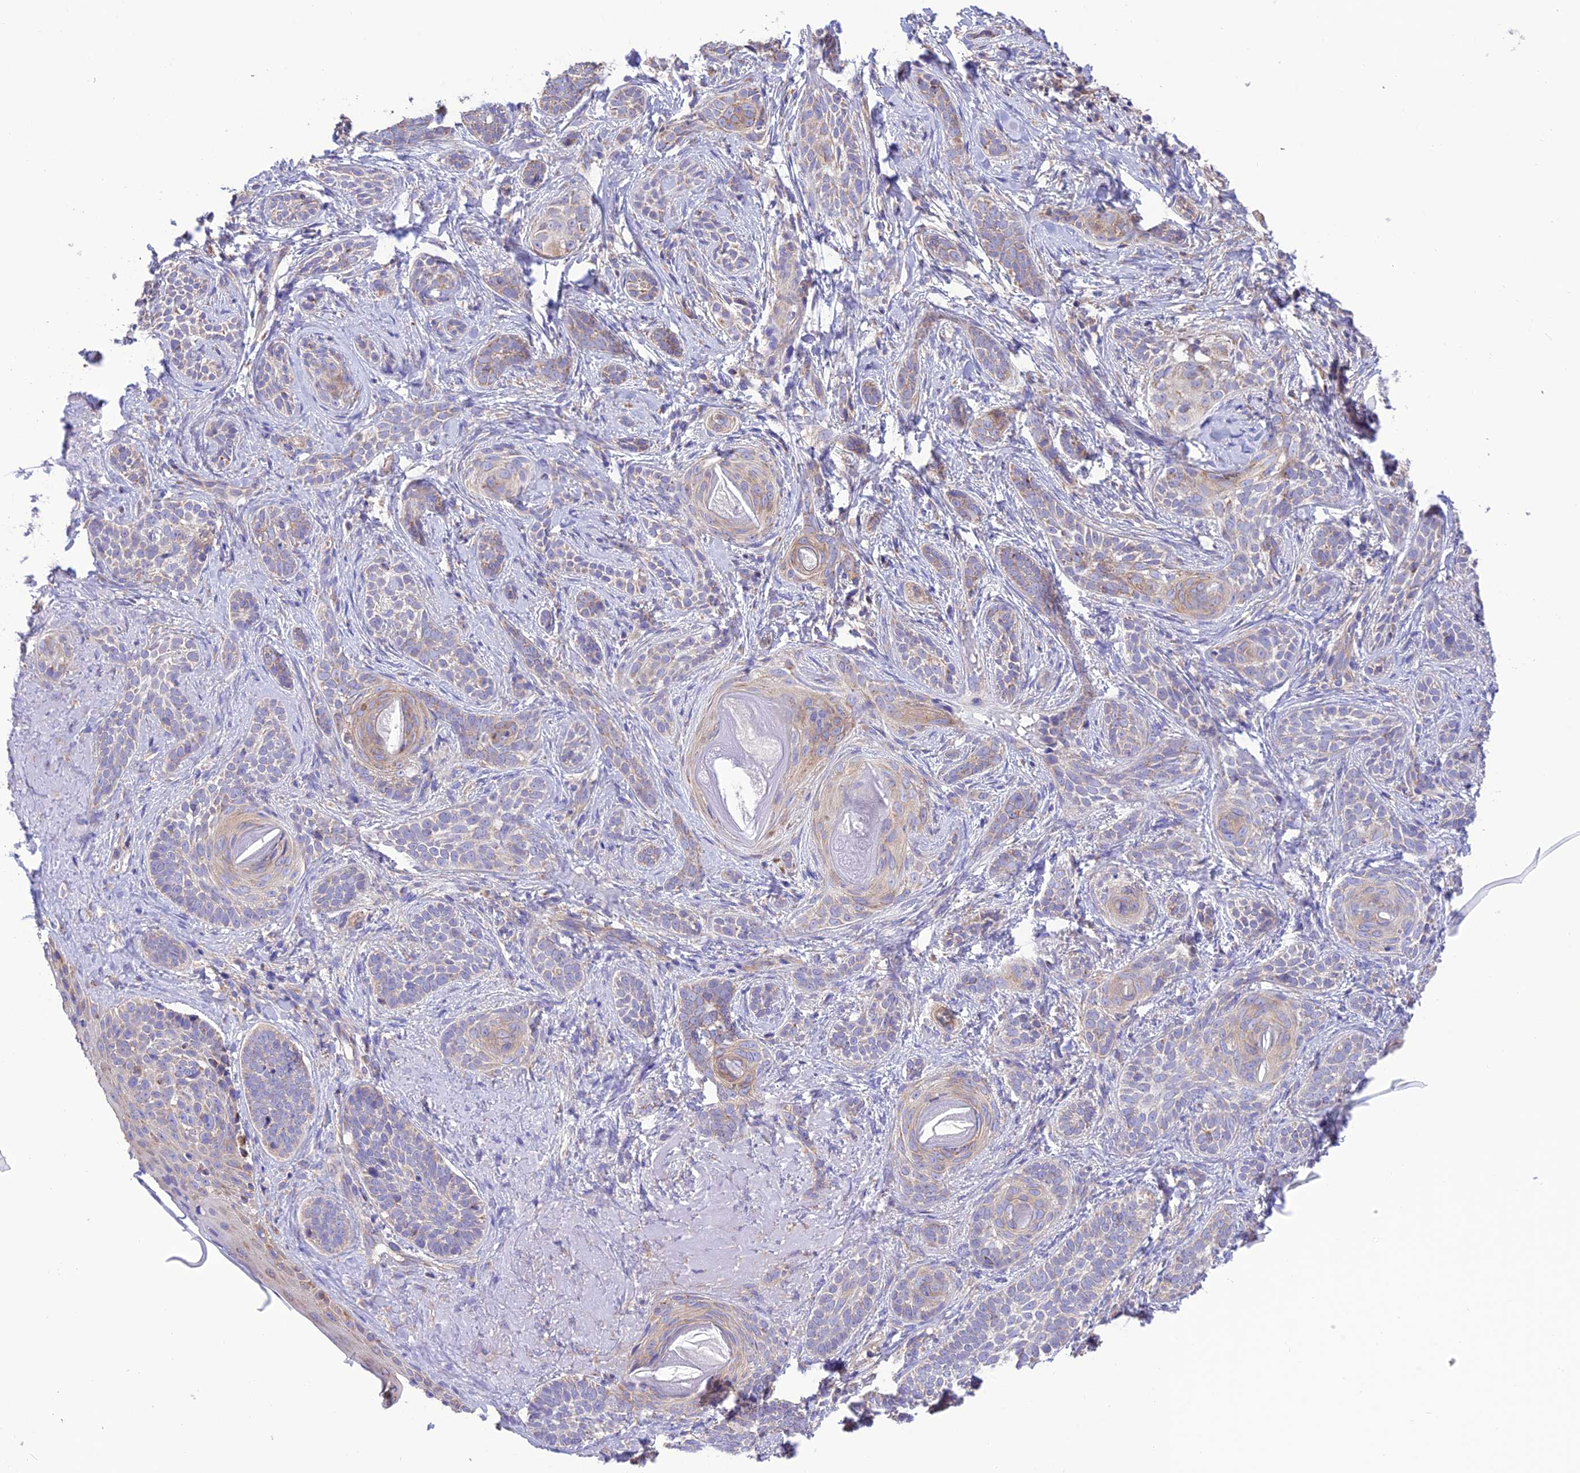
{"staining": {"intensity": "weak", "quantity": "<25%", "location": "cytoplasmic/membranous"}, "tissue": "skin cancer", "cell_type": "Tumor cells", "image_type": "cancer", "snomed": [{"axis": "morphology", "description": "Basal cell carcinoma"}, {"axis": "topography", "description": "Skin"}], "caption": "Basal cell carcinoma (skin) stained for a protein using IHC shows no positivity tumor cells.", "gene": "MAP3K12", "patient": {"sex": "male", "age": 71}}